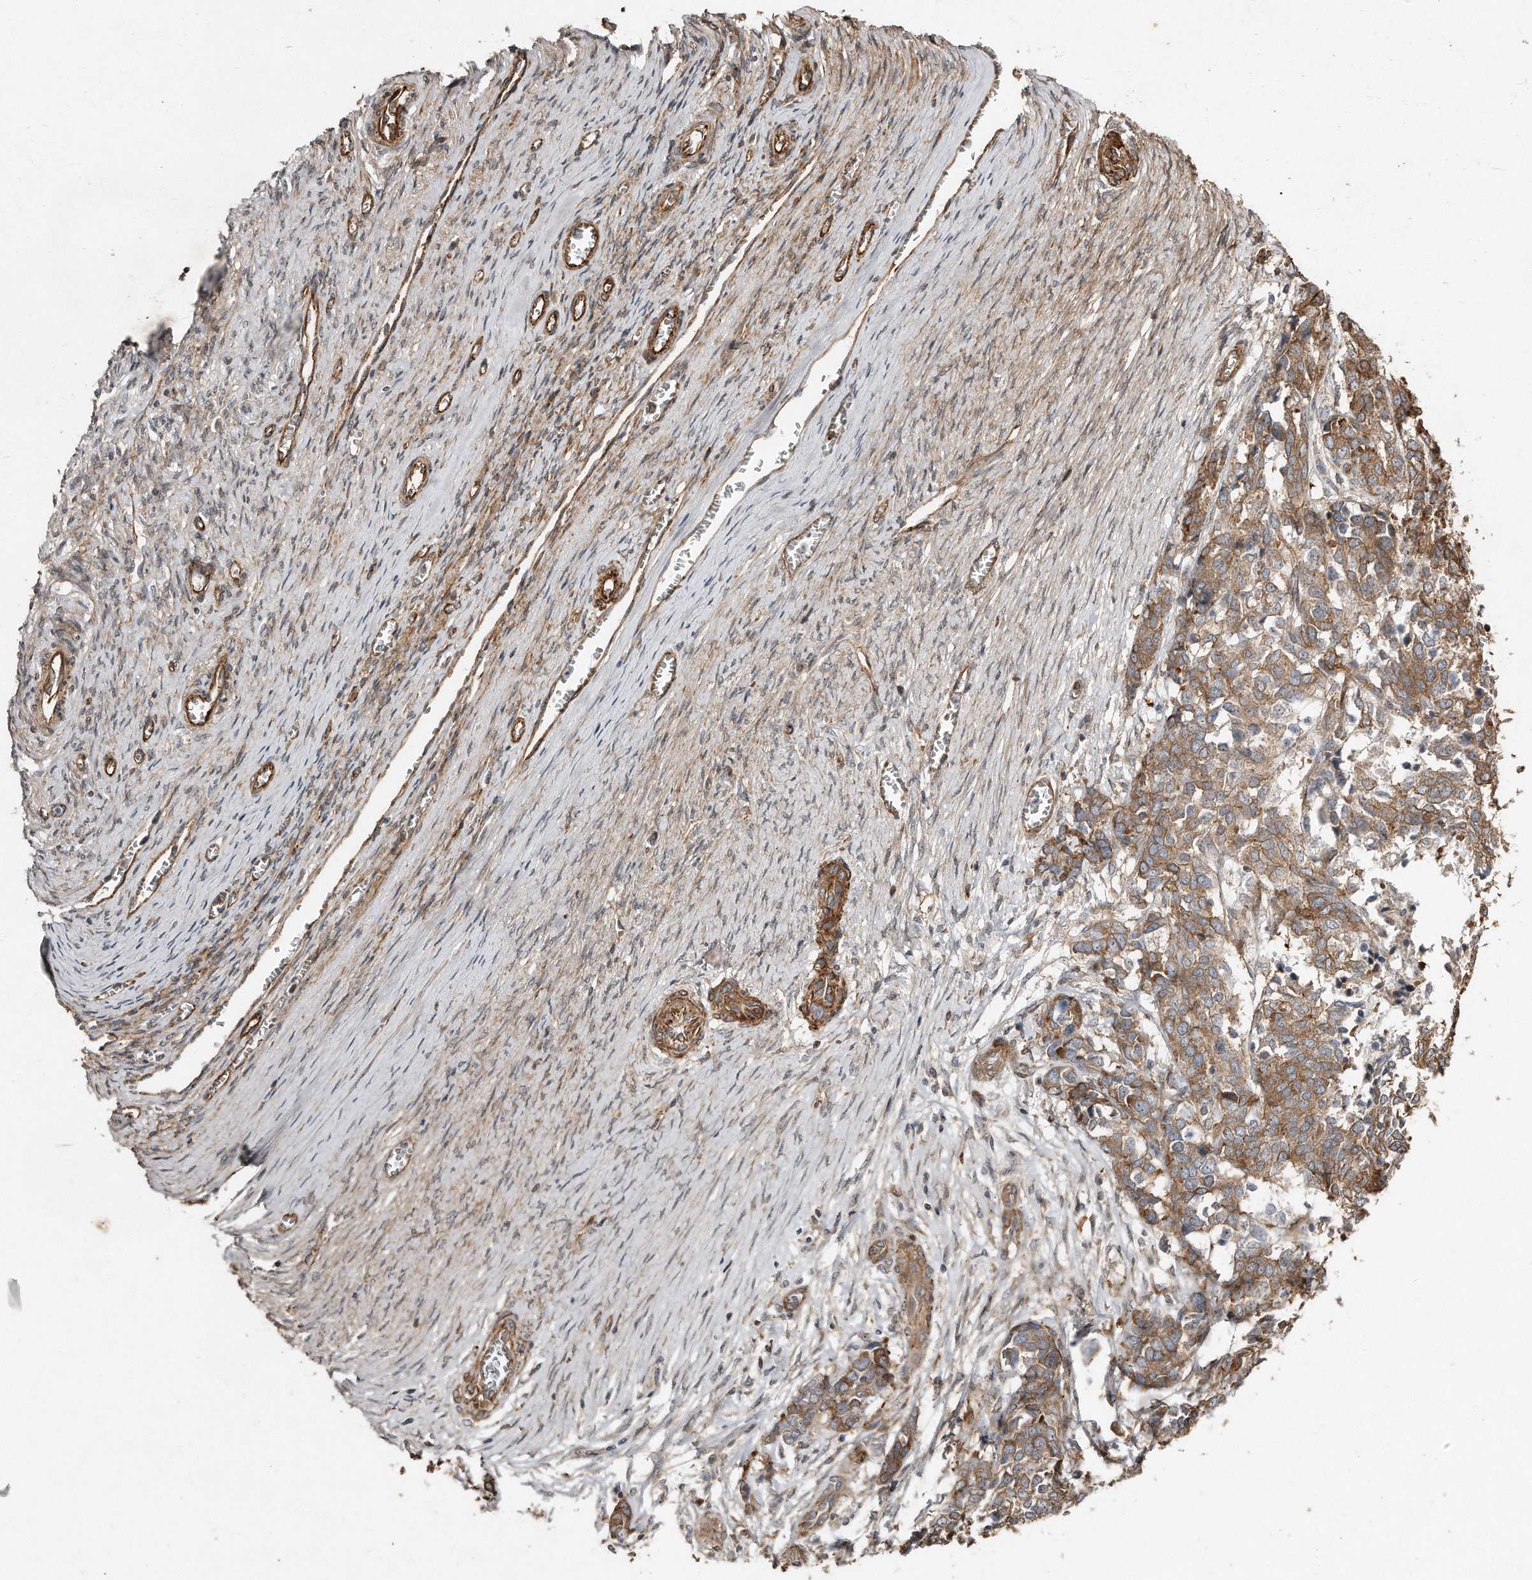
{"staining": {"intensity": "moderate", "quantity": ">75%", "location": "cytoplasmic/membranous"}, "tissue": "ovarian cancer", "cell_type": "Tumor cells", "image_type": "cancer", "snomed": [{"axis": "morphology", "description": "Cystadenocarcinoma, serous, NOS"}, {"axis": "topography", "description": "Ovary"}], "caption": "Immunohistochemistry micrograph of ovarian cancer stained for a protein (brown), which demonstrates medium levels of moderate cytoplasmic/membranous positivity in approximately >75% of tumor cells.", "gene": "SNAP47", "patient": {"sex": "female", "age": 44}}